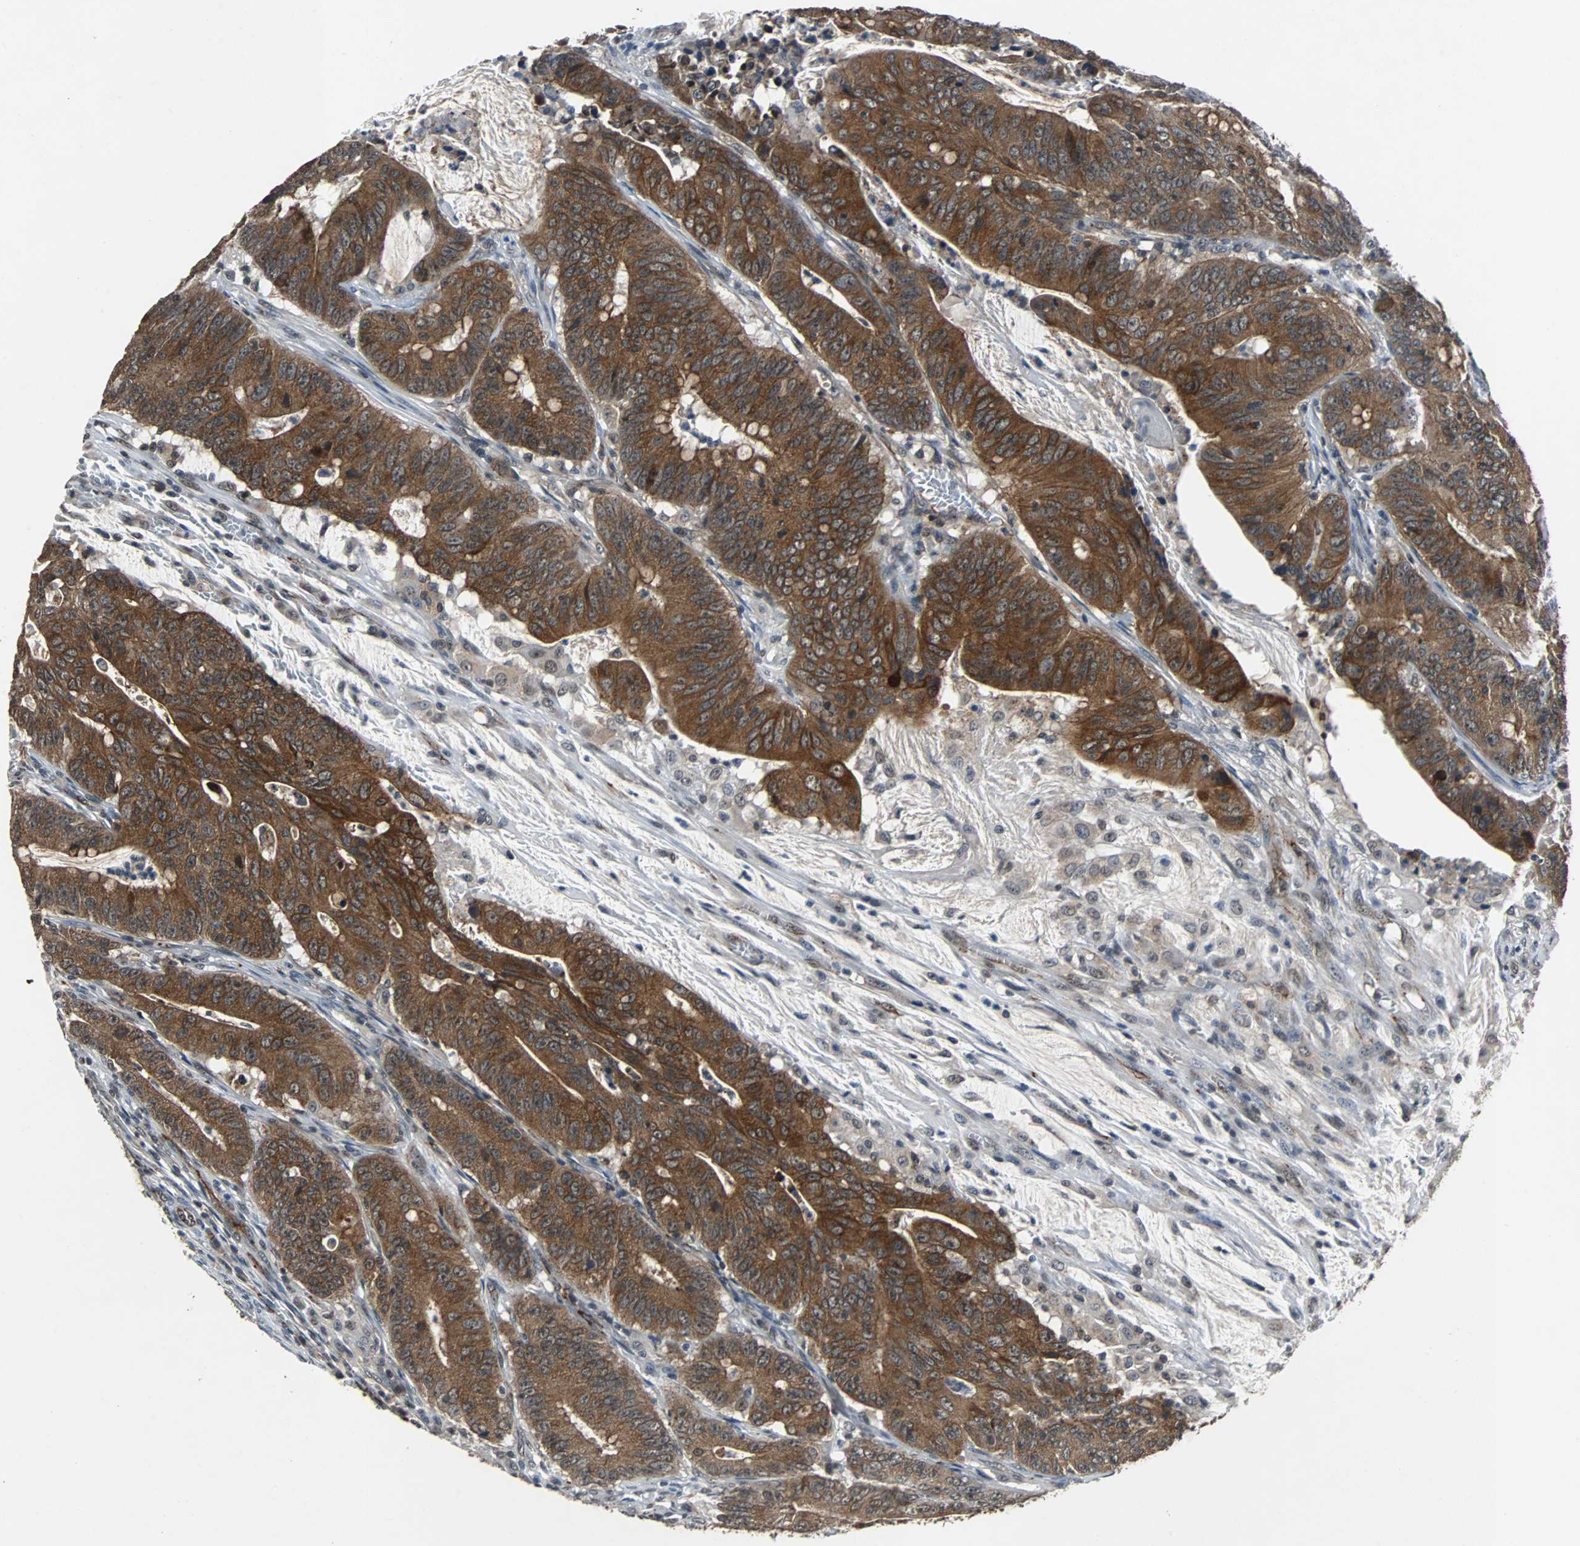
{"staining": {"intensity": "strong", "quantity": ">75%", "location": "cytoplasmic/membranous"}, "tissue": "colorectal cancer", "cell_type": "Tumor cells", "image_type": "cancer", "snomed": [{"axis": "morphology", "description": "Adenocarcinoma, NOS"}, {"axis": "topography", "description": "Colon"}], "caption": "A high-resolution image shows immunohistochemistry staining of adenocarcinoma (colorectal), which displays strong cytoplasmic/membranous expression in about >75% of tumor cells.", "gene": "LSR", "patient": {"sex": "male", "age": 45}}